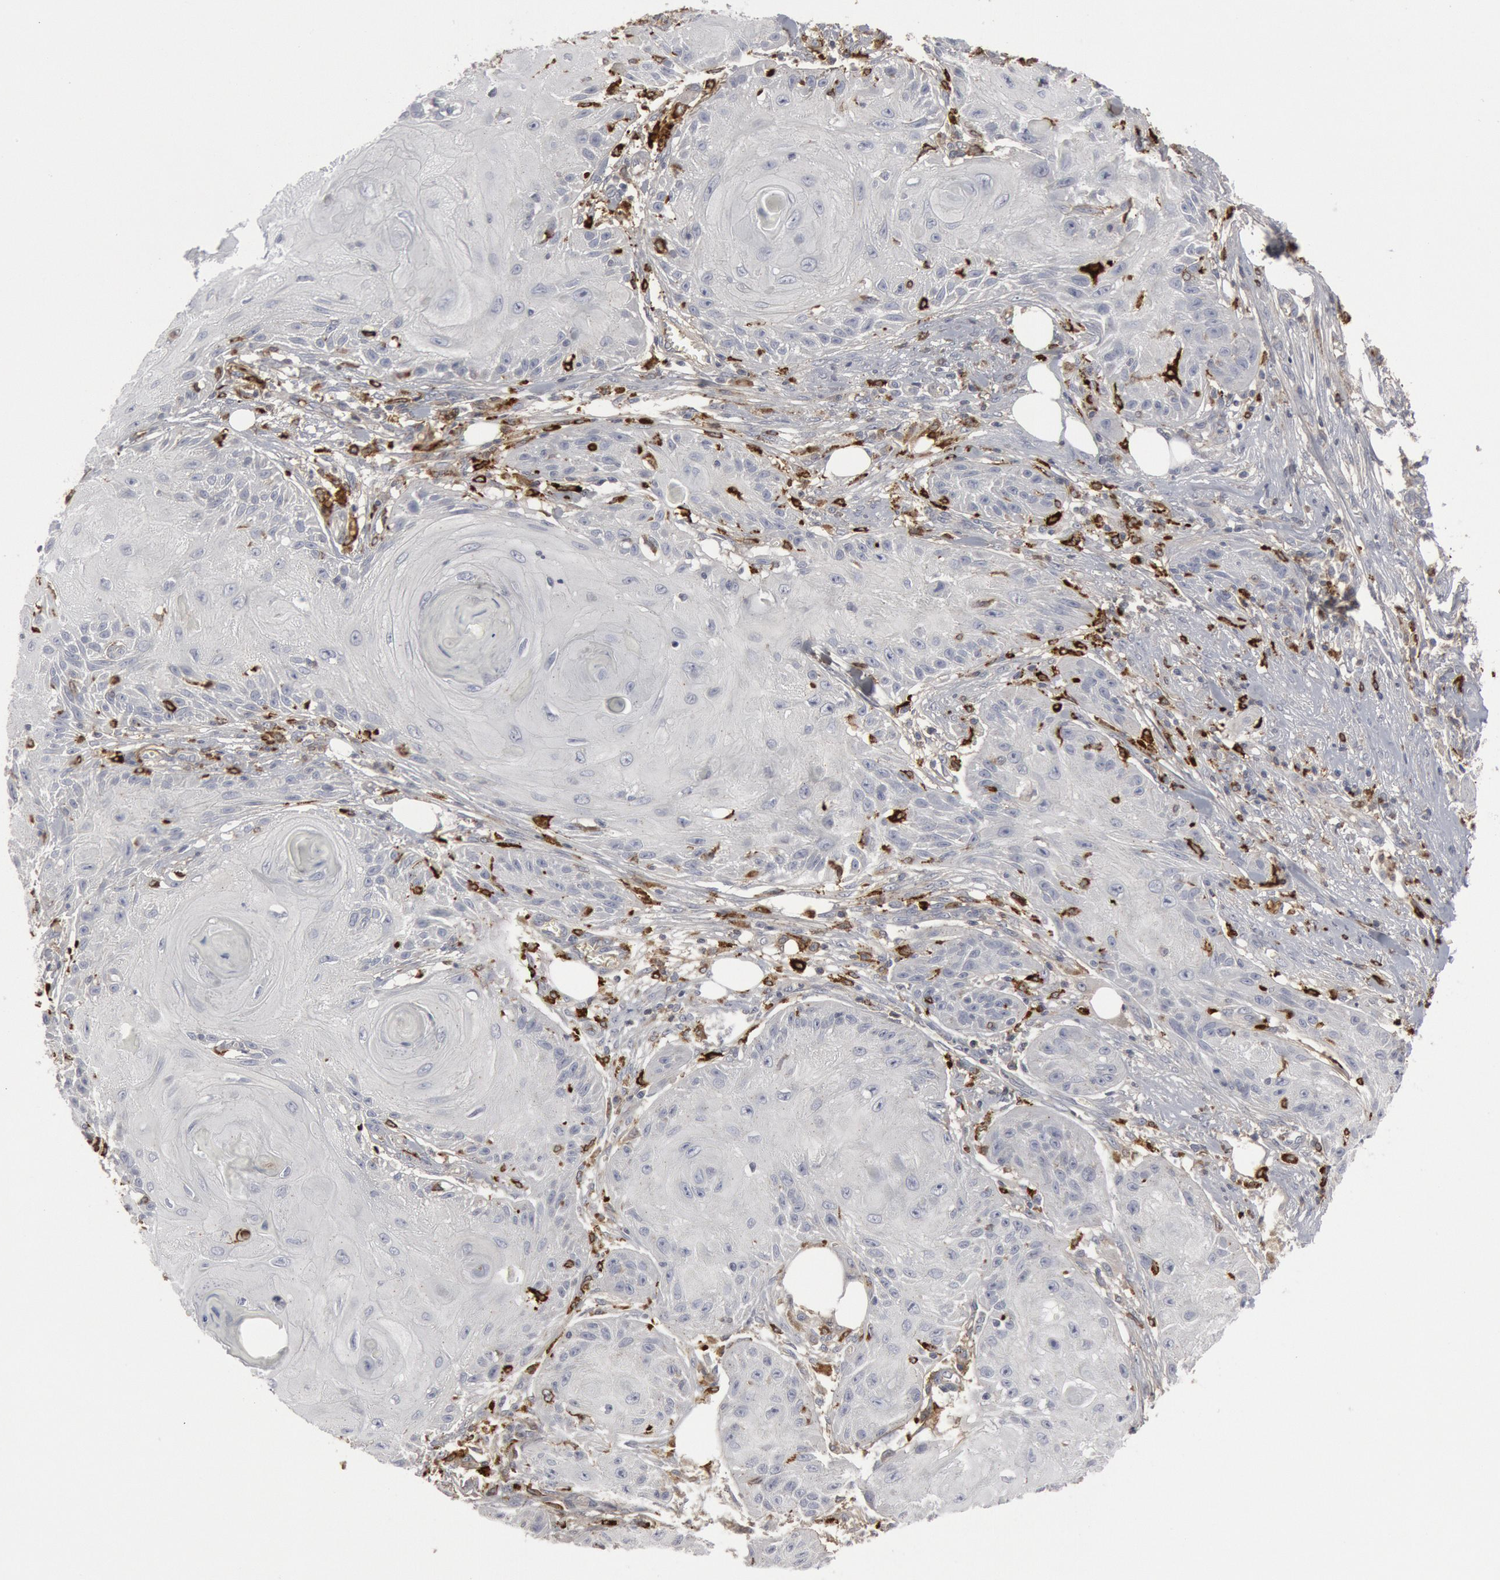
{"staining": {"intensity": "negative", "quantity": "none", "location": "none"}, "tissue": "skin cancer", "cell_type": "Tumor cells", "image_type": "cancer", "snomed": [{"axis": "morphology", "description": "Squamous cell carcinoma, NOS"}, {"axis": "topography", "description": "Skin"}], "caption": "DAB (3,3'-diaminobenzidine) immunohistochemical staining of skin cancer demonstrates no significant staining in tumor cells. Nuclei are stained in blue.", "gene": "C1QC", "patient": {"sex": "female", "age": 88}}